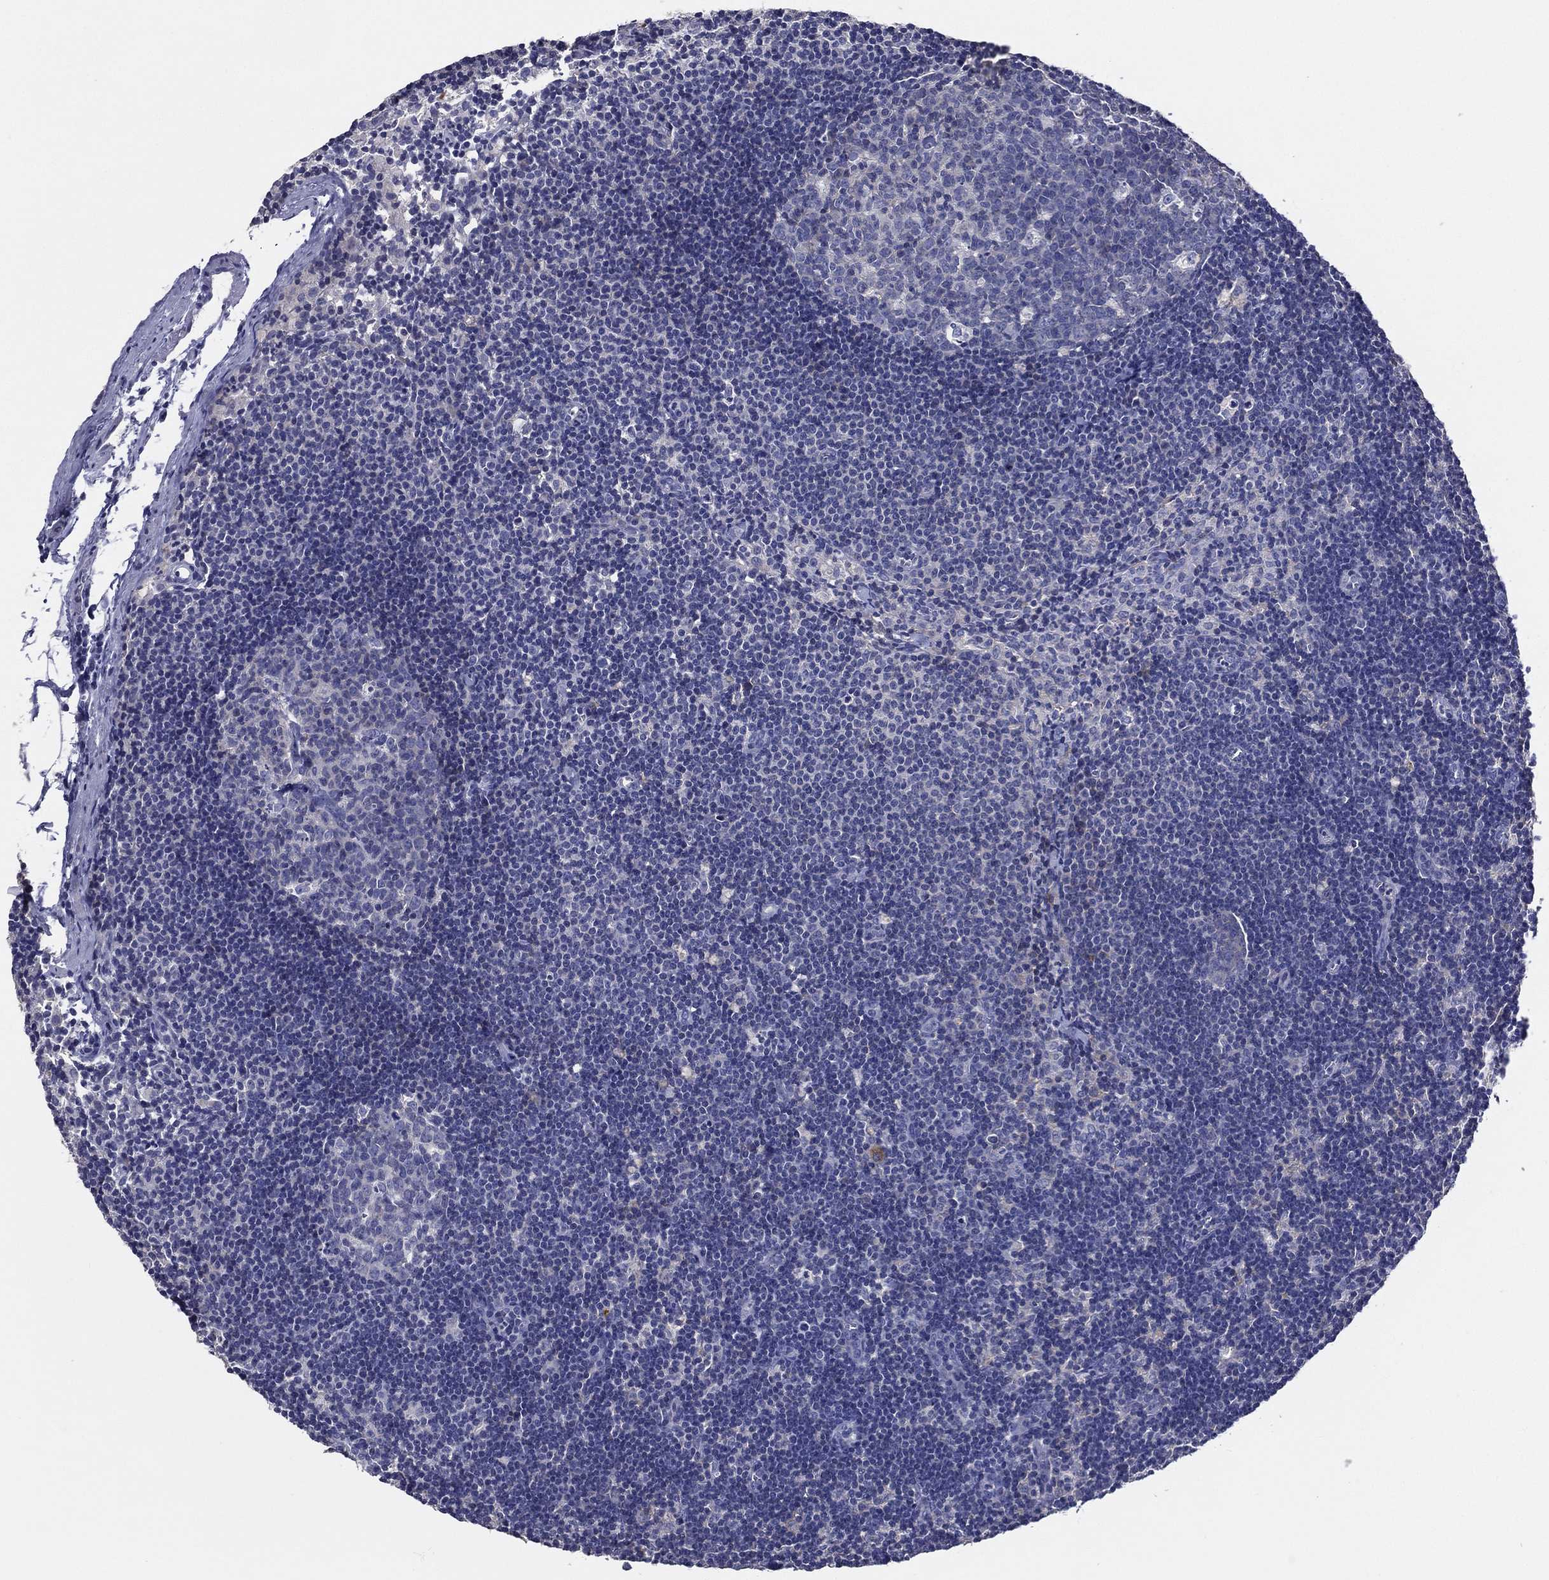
{"staining": {"intensity": "negative", "quantity": "none", "location": "none"}, "tissue": "lymph node", "cell_type": "Germinal center cells", "image_type": "normal", "snomed": [{"axis": "morphology", "description": "Normal tissue, NOS"}, {"axis": "topography", "description": "Lymph node"}], "caption": "An immunohistochemistry (IHC) photomicrograph of unremarkable lymph node is shown. There is no staining in germinal center cells of lymph node. (DAB (3,3'-diaminobenzidine) immunohistochemistry (IHC), high magnification).", "gene": "TFAP2A", "patient": {"sex": "female", "age": 34}}